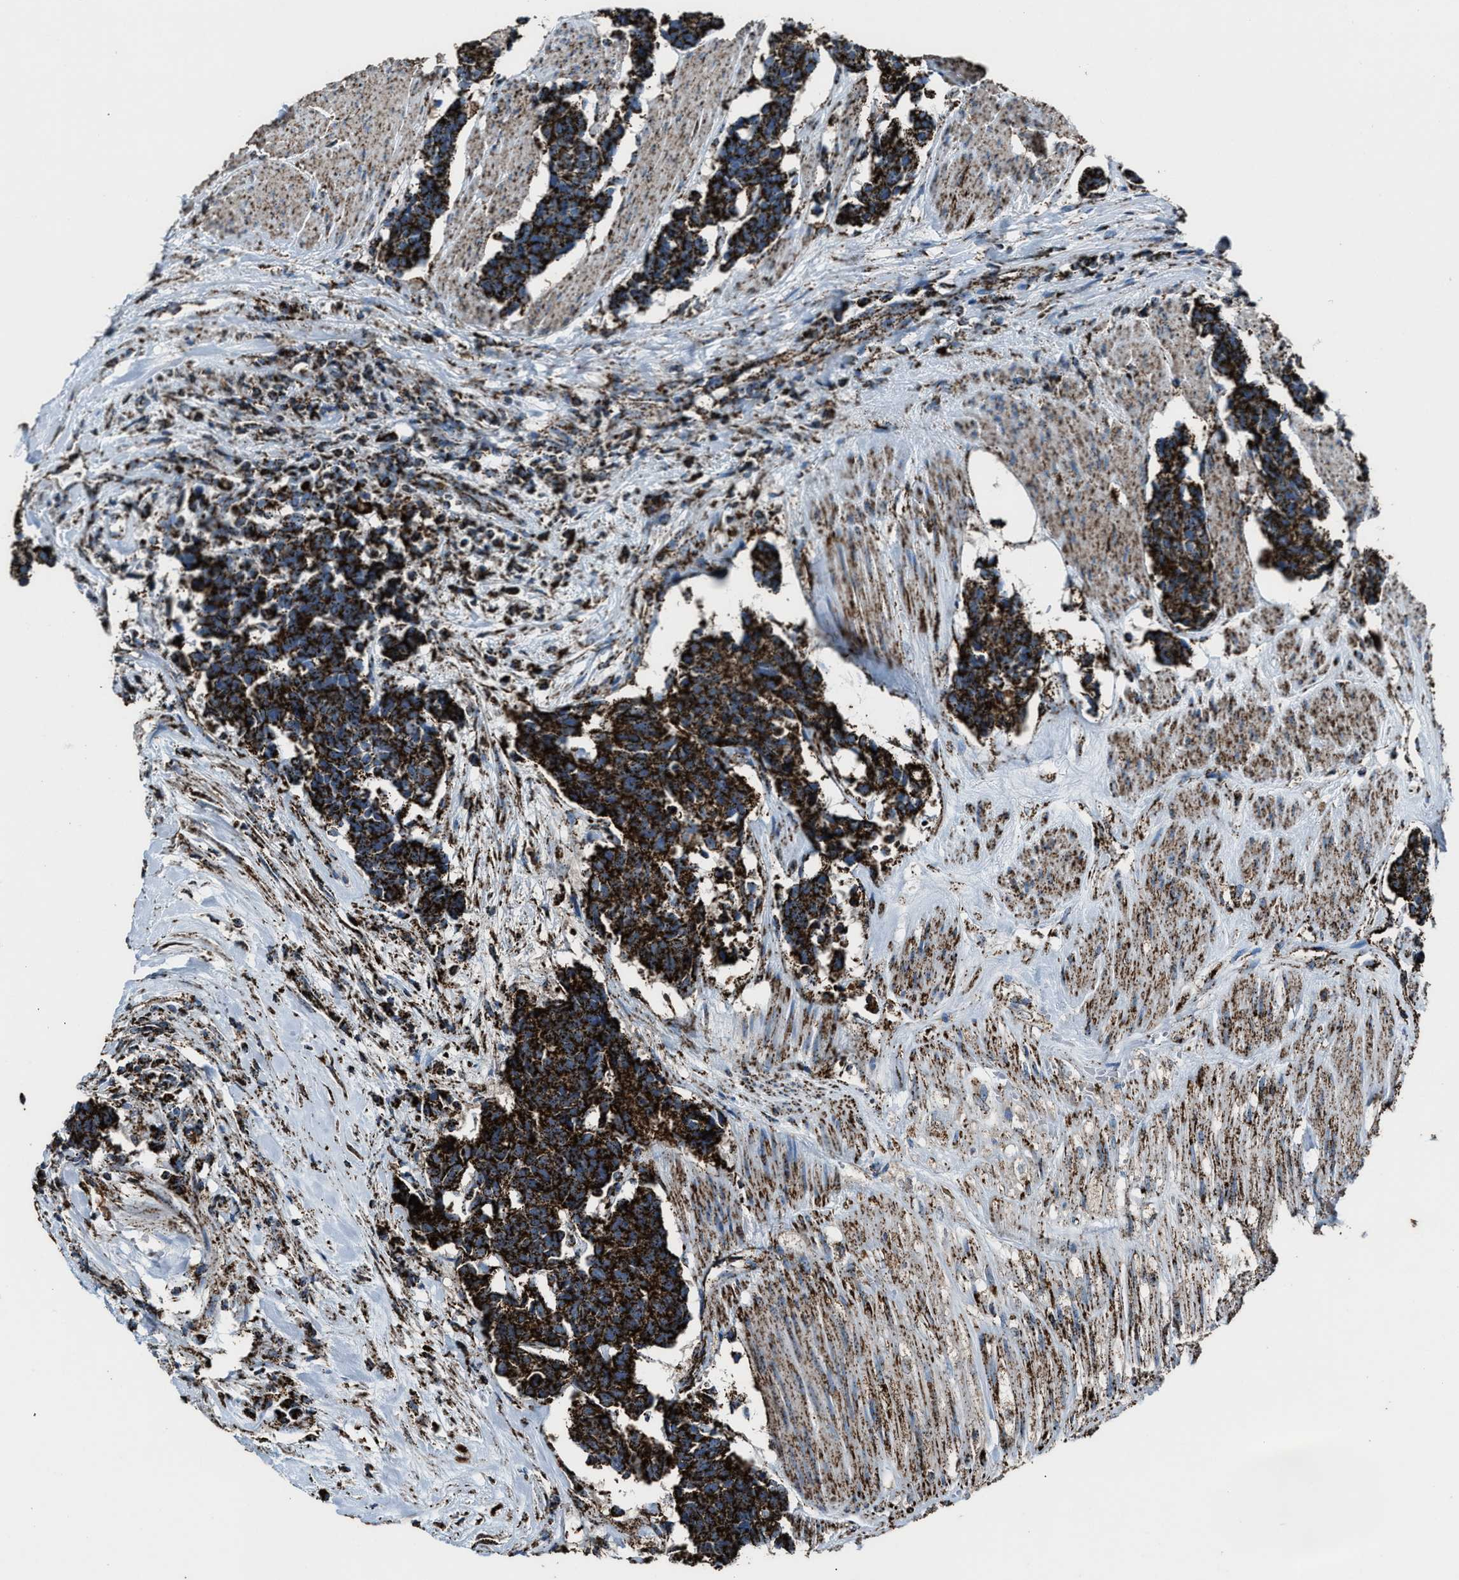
{"staining": {"intensity": "strong", "quantity": ">75%", "location": "cytoplasmic/membranous"}, "tissue": "carcinoid", "cell_type": "Tumor cells", "image_type": "cancer", "snomed": [{"axis": "morphology", "description": "Carcinoma, NOS"}, {"axis": "morphology", "description": "Carcinoid, malignant, NOS"}, {"axis": "topography", "description": "Urinary bladder"}], "caption": "Protein expression analysis of carcinoid exhibits strong cytoplasmic/membranous positivity in approximately >75% of tumor cells. Nuclei are stained in blue.", "gene": "MDH2", "patient": {"sex": "male", "age": 57}}